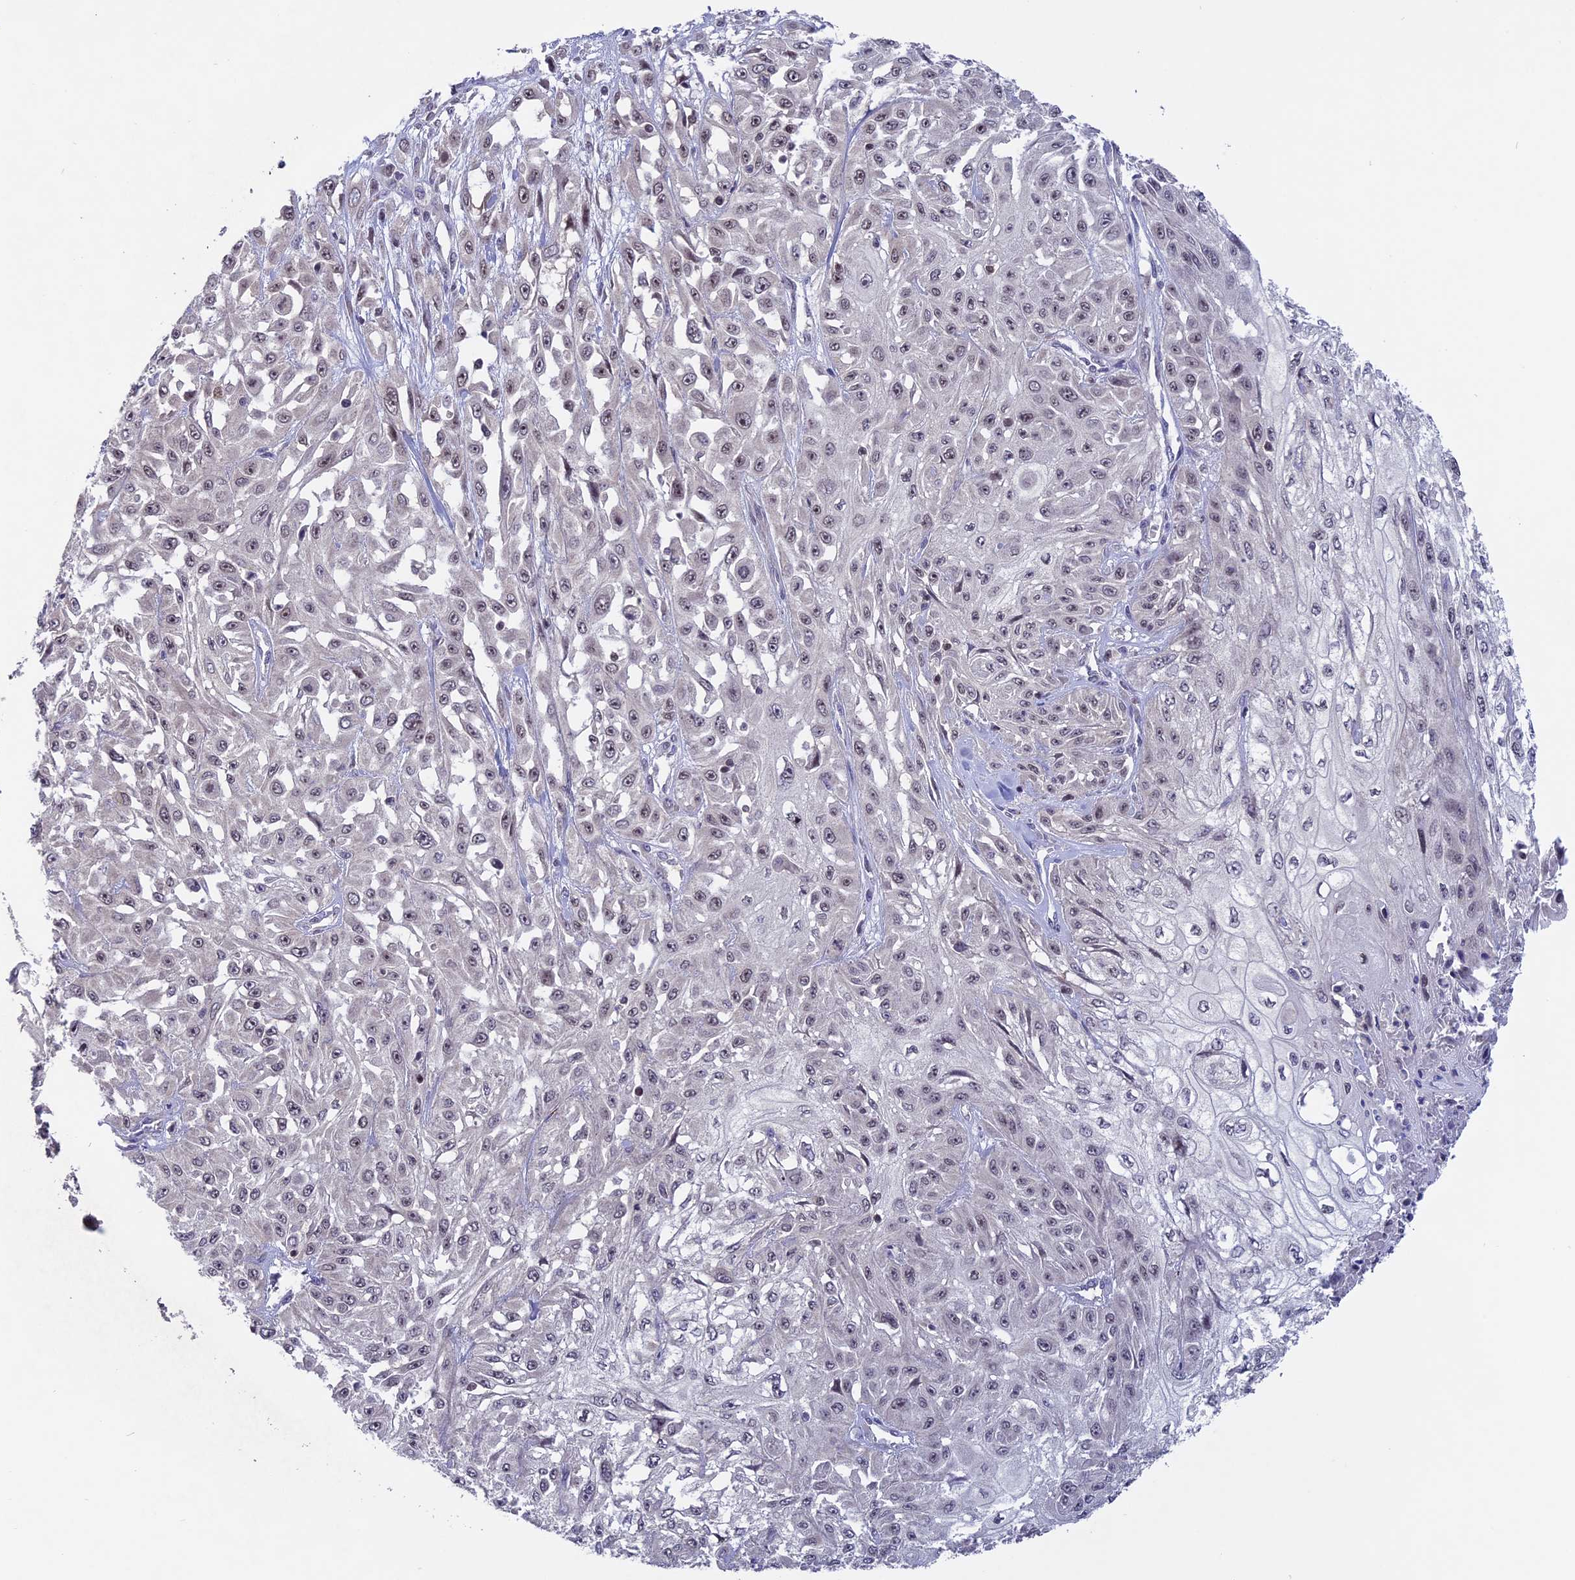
{"staining": {"intensity": "weak", "quantity": "25%-75%", "location": "nuclear"}, "tissue": "skin cancer", "cell_type": "Tumor cells", "image_type": "cancer", "snomed": [{"axis": "morphology", "description": "Squamous cell carcinoma, NOS"}, {"axis": "morphology", "description": "Squamous cell carcinoma, metastatic, NOS"}, {"axis": "topography", "description": "Skin"}, {"axis": "topography", "description": "Lymph node"}], "caption": "A histopathology image of human metastatic squamous cell carcinoma (skin) stained for a protein demonstrates weak nuclear brown staining in tumor cells.", "gene": "RFC5", "patient": {"sex": "male", "age": 75}}